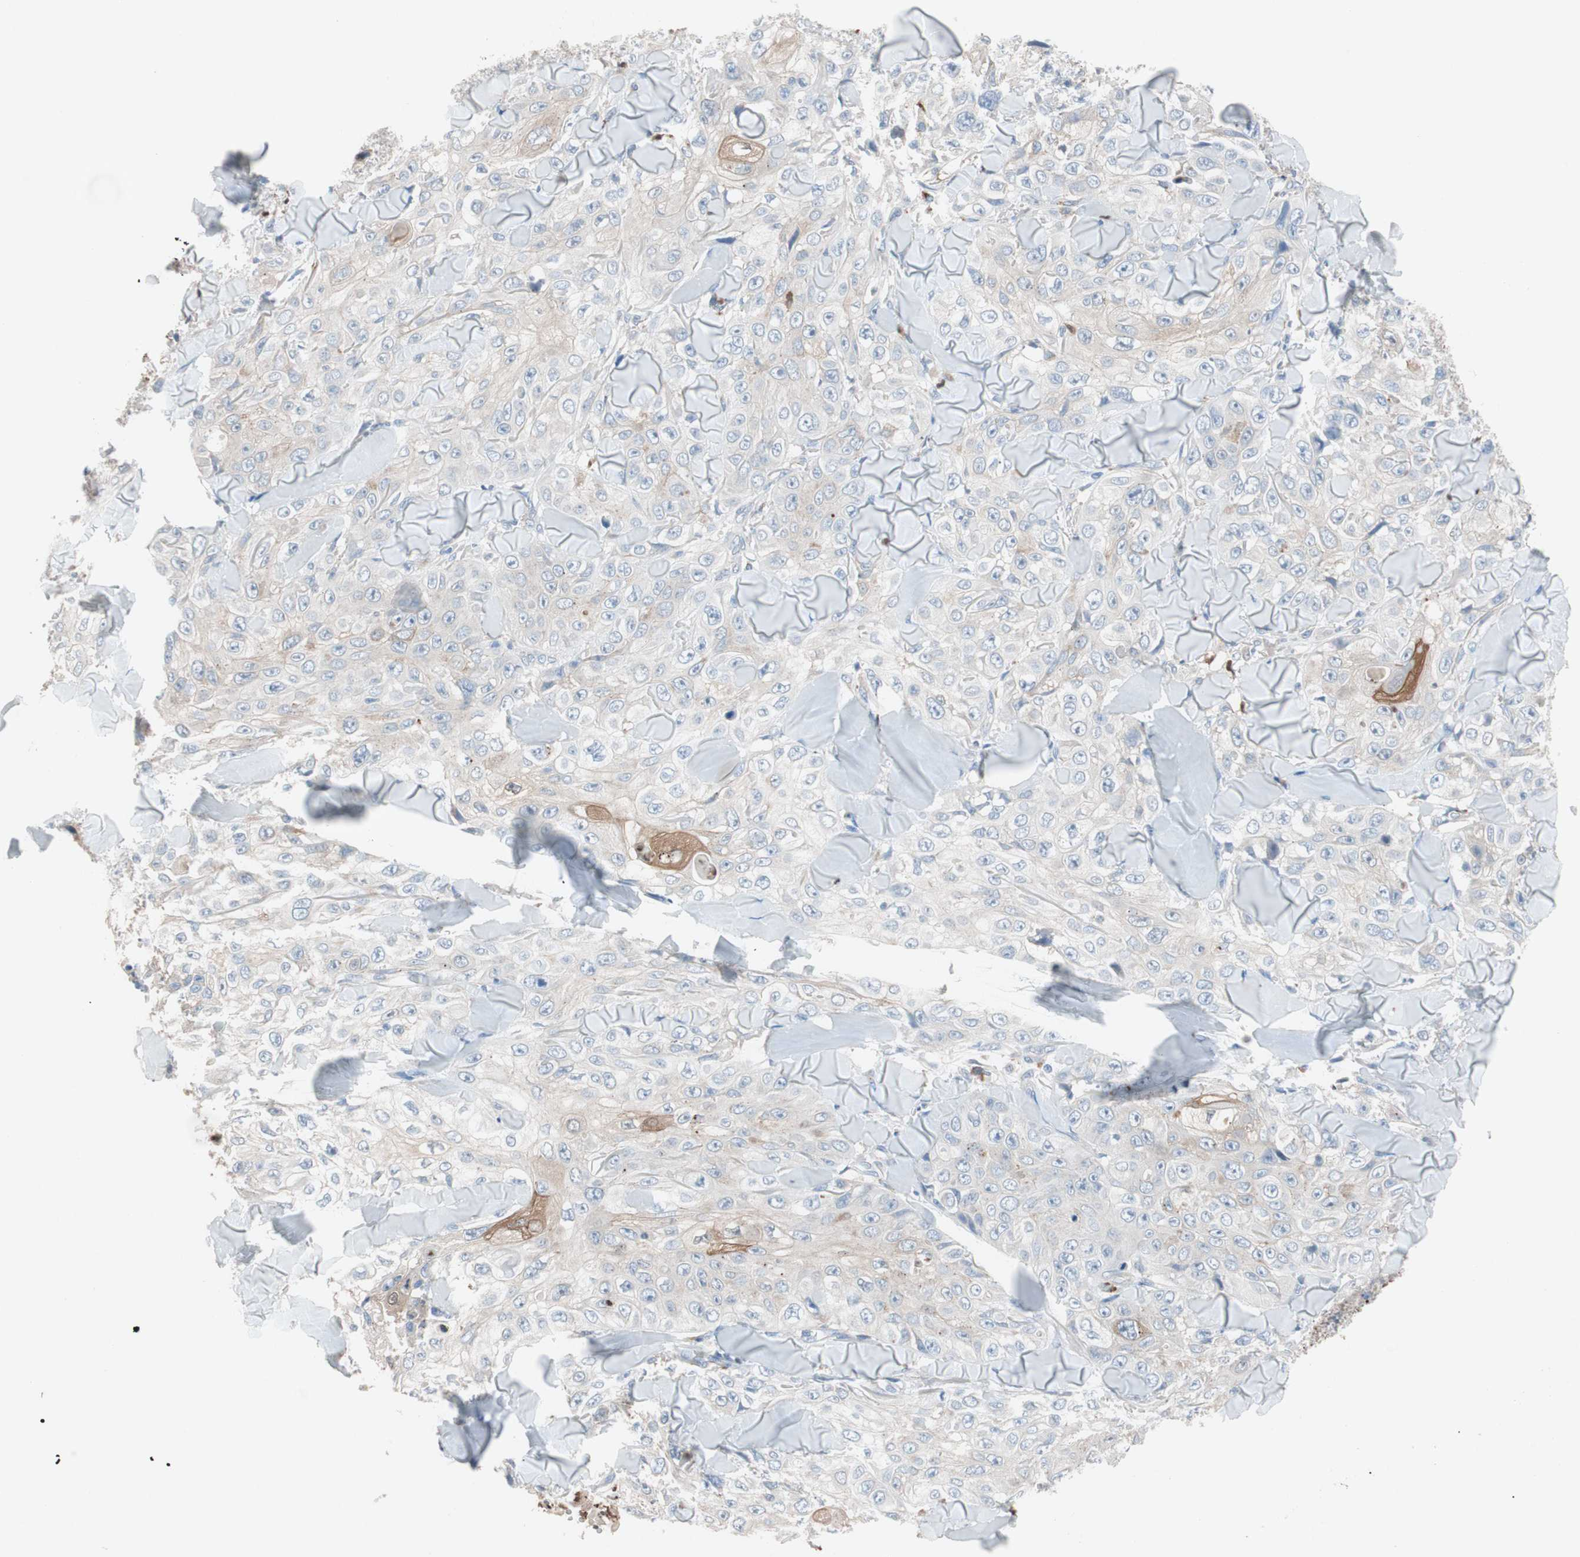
{"staining": {"intensity": "moderate", "quantity": "<25%", "location": "cytoplasmic/membranous"}, "tissue": "skin cancer", "cell_type": "Tumor cells", "image_type": "cancer", "snomed": [{"axis": "morphology", "description": "Squamous cell carcinoma, NOS"}, {"axis": "topography", "description": "Skin"}], "caption": "Immunohistochemical staining of skin cancer demonstrates low levels of moderate cytoplasmic/membranous protein positivity in approximately <25% of tumor cells.", "gene": "CLEC4D", "patient": {"sex": "male", "age": 86}}